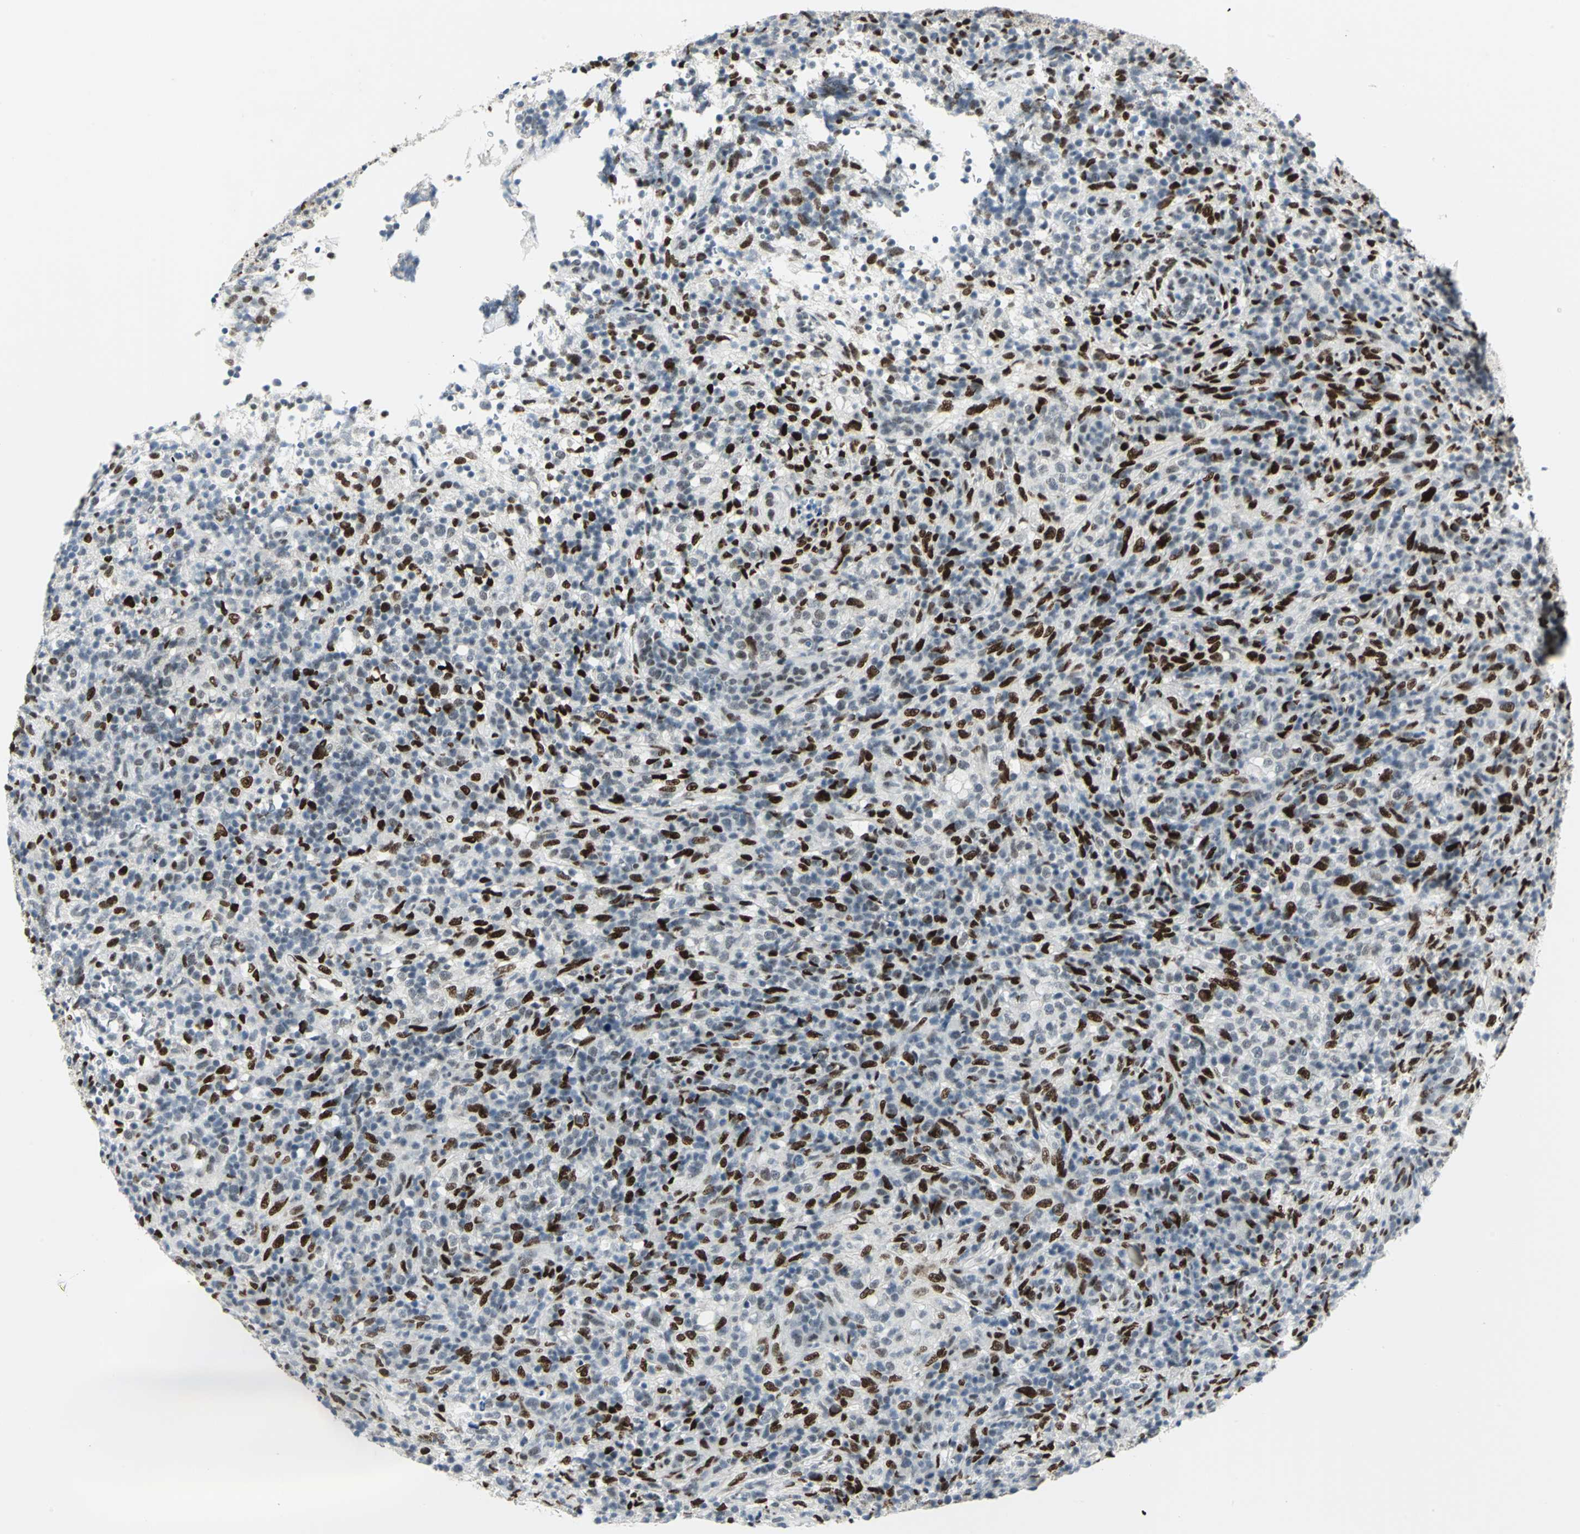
{"staining": {"intensity": "strong", "quantity": "25%-75%", "location": "nuclear"}, "tissue": "lymphoma", "cell_type": "Tumor cells", "image_type": "cancer", "snomed": [{"axis": "morphology", "description": "Malignant lymphoma, non-Hodgkin's type, High grade"}, {"axis": "topography", "description": "Lymph node"}], "caption": "Immunohistochemistry (IHC) staining of lymphoma, which reveals high levels of strong nuclear positivity in about 25%-75% of tumor cells indicating strong nuclear protein expression. The staining was performed using DAB (3,3'-diaminobenzidine) (brown) for protein detection and nuclei were counterstained in hematoxylin (blue).", "gene": "MEIS2", "patient": {"sex": "female", "age": 76}}